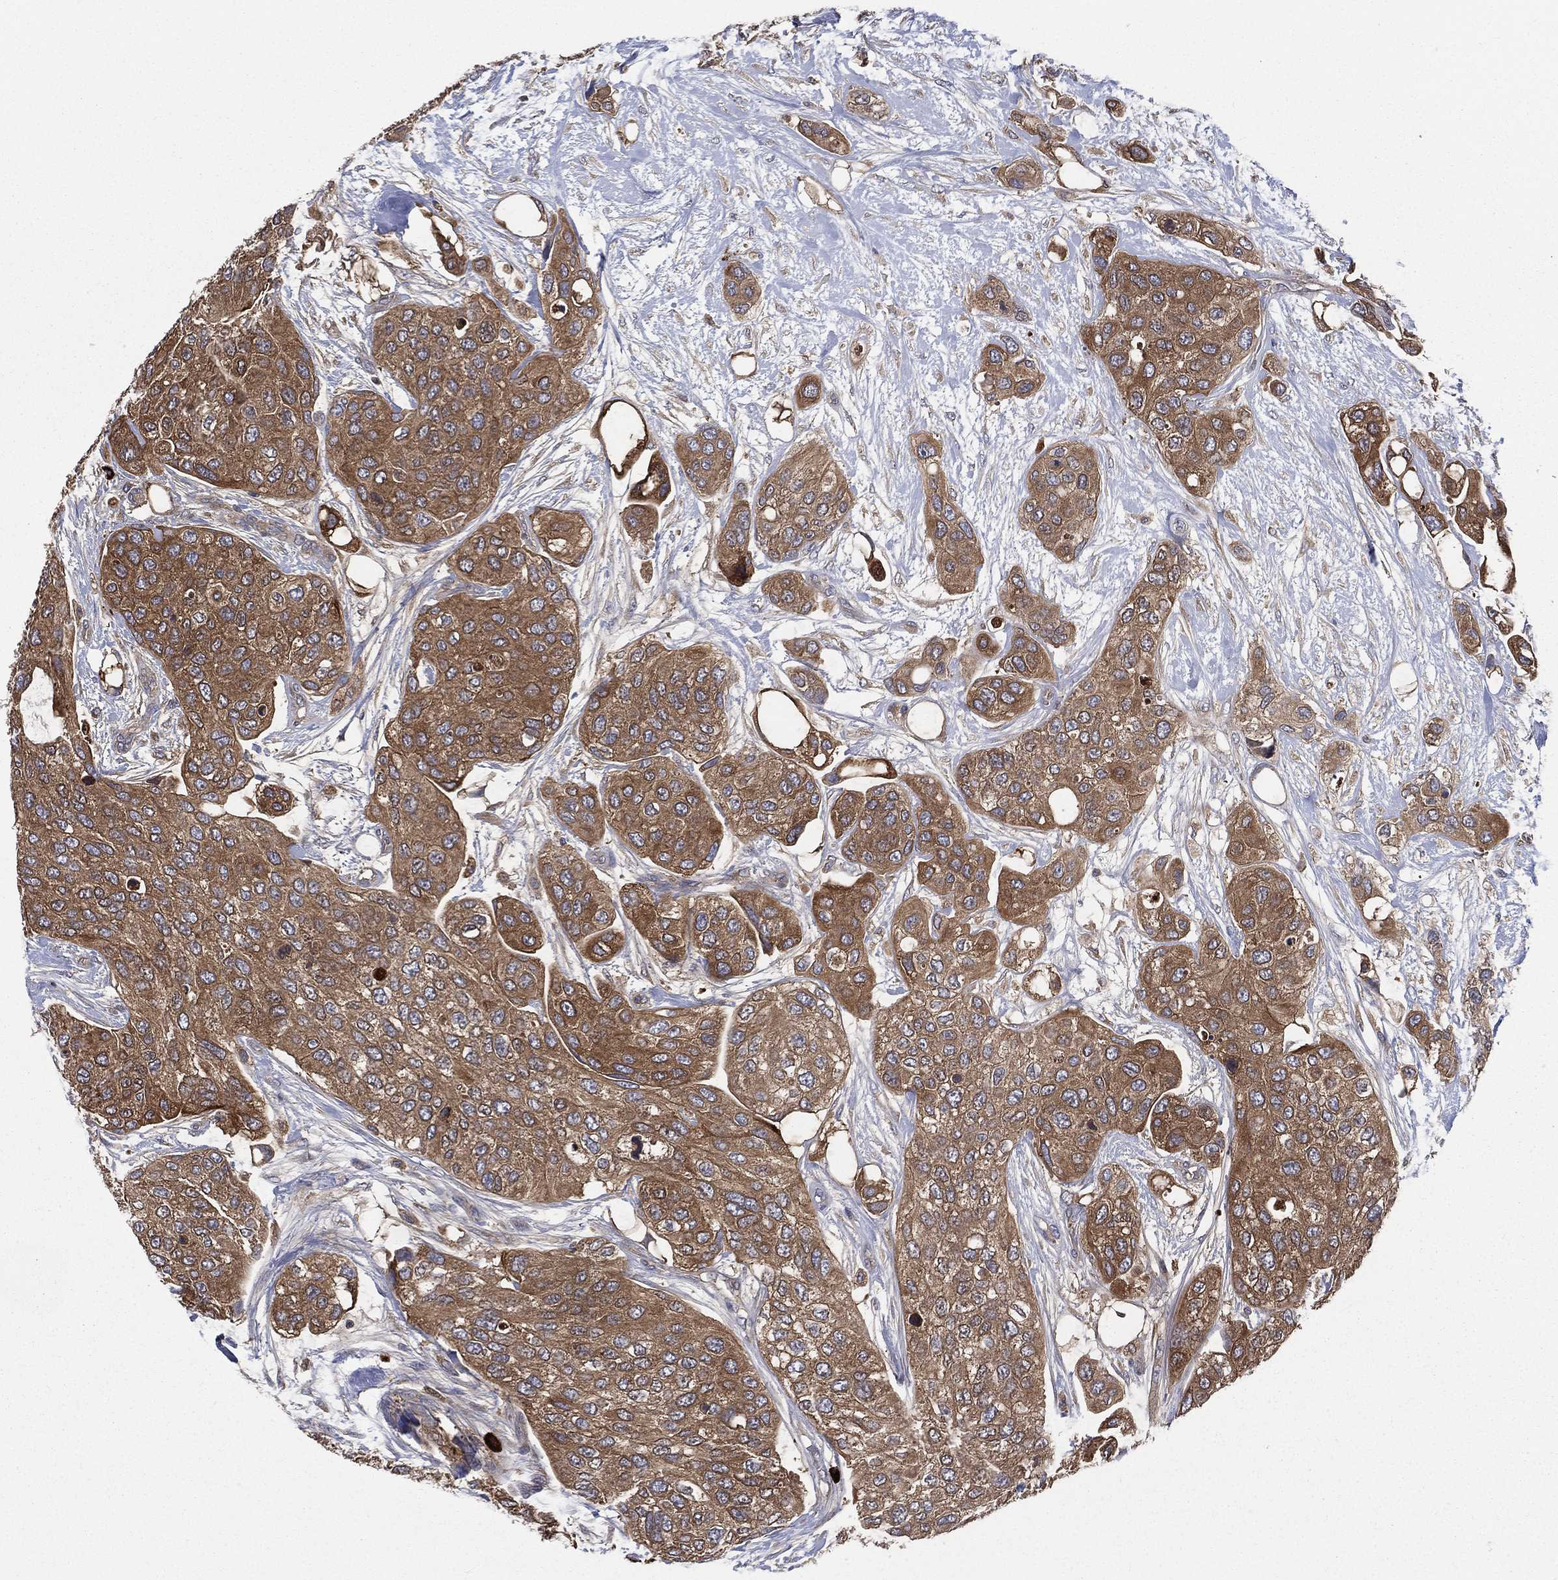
{"staining": {"intensity": "moderate", "quantity": ">75%", "location": "cytoplasmic/membranous"}, "tissue": "urothelial cancer", "cell_type": "Tumor cells", "image_type": "cancer", "snomed": [{"axis": "morphology", "description": "Urothelial carcinoma, High grade"}, {"axis": "topography", "description": "Urinary bladder"}], "caption": "High-grade urothelial carcinoma stained with a protein marker demonstrates moderate staining in tumor cells.", "gene": "SMPD3", "patient": {"sex": "male", "age": 77}}